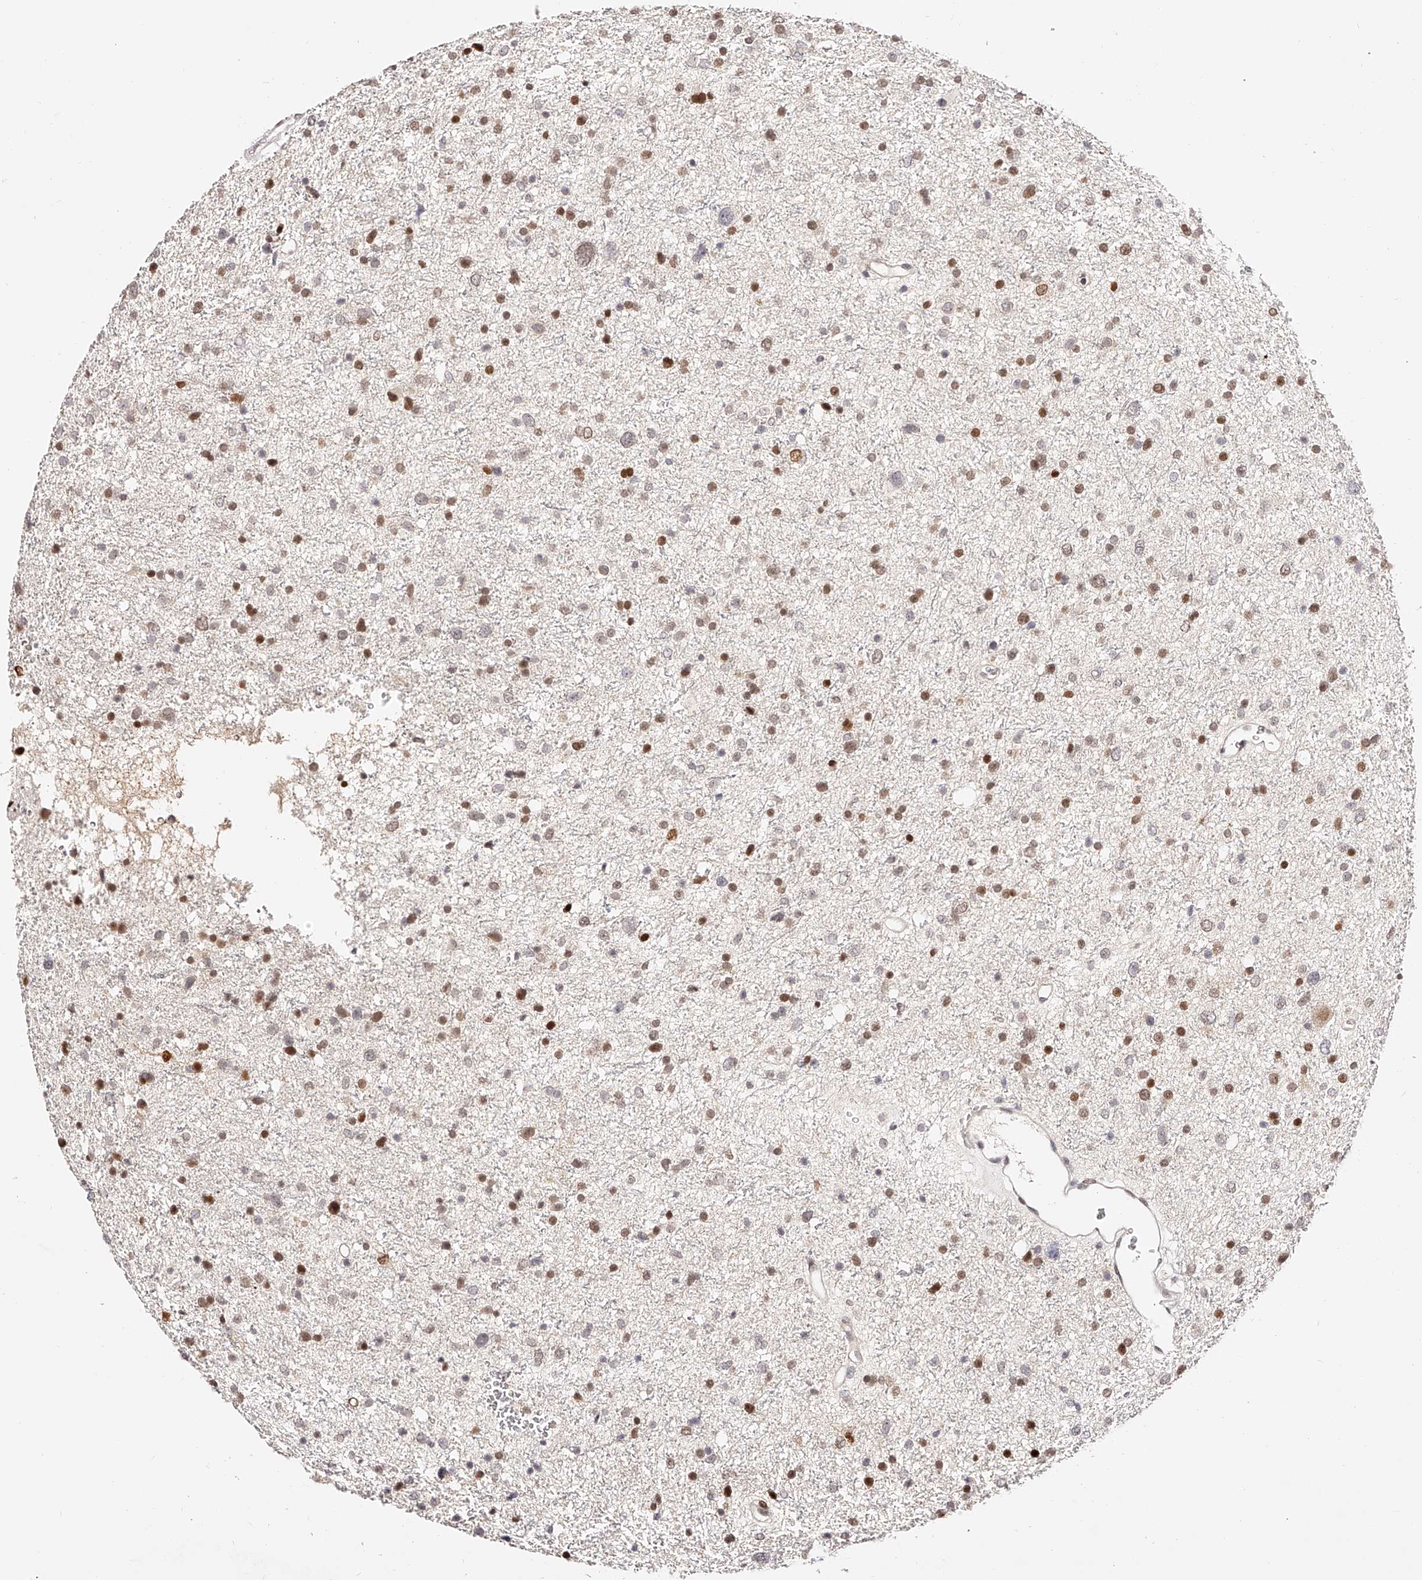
{"staining": {"intensity": "moderate", "quantity": "25%-75%", "location": "nuclear"}, "tissue": "glioma", "cell_type": "Tumor cells", "image_type": "cancer", "snomed": [{"axis": "morphology", "description": "Glioma, malignant, Low grade"}, {"axis": "topography", "description": "Brain"}], "caption": "A histopathology image of glioma stained for a protein shows moderate nuclear brown staining in tumor cells.", "gene": "USF3", "patient": {"sex": "female", "age": 37}}